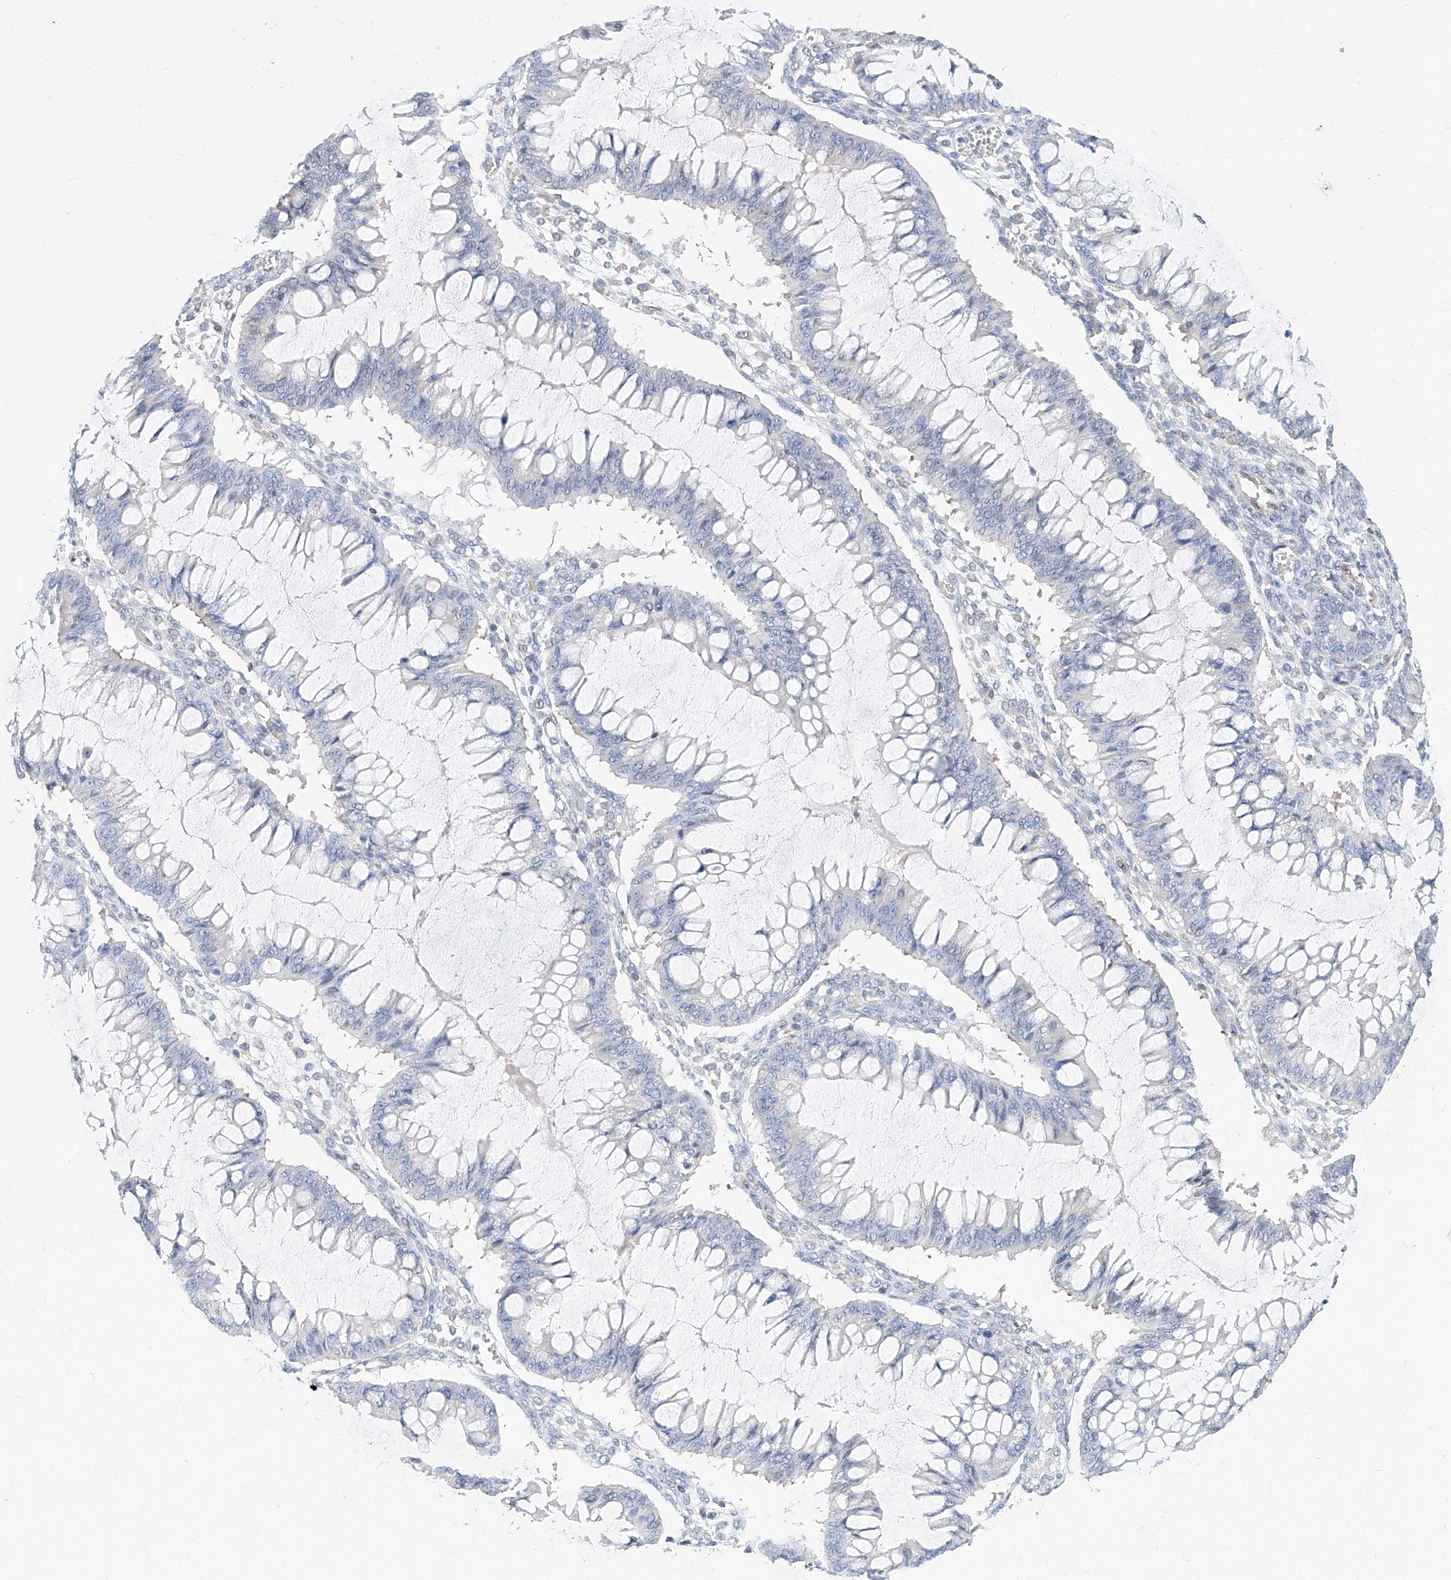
{"staining": {"intensity": "negative", "quantity": "none", "location": "none"}, "tissue": "ovarian cancer", "cell_type": "Tumor cells", "image_type": "cancer", "snomed": [{"axis": "morphology", "description": "Cystadenocarcinoma, mucinous, NOS"}, {"axis": "topography", "description": "Ovary"}], "caption": "A photomicrograph of ovarian cancer (mucinous cystadenocarcinoma) stained for a protein displays no brown staining in tumor cells.", "gene": "MX2", "patient": {"sex": "female", "age": 73}}